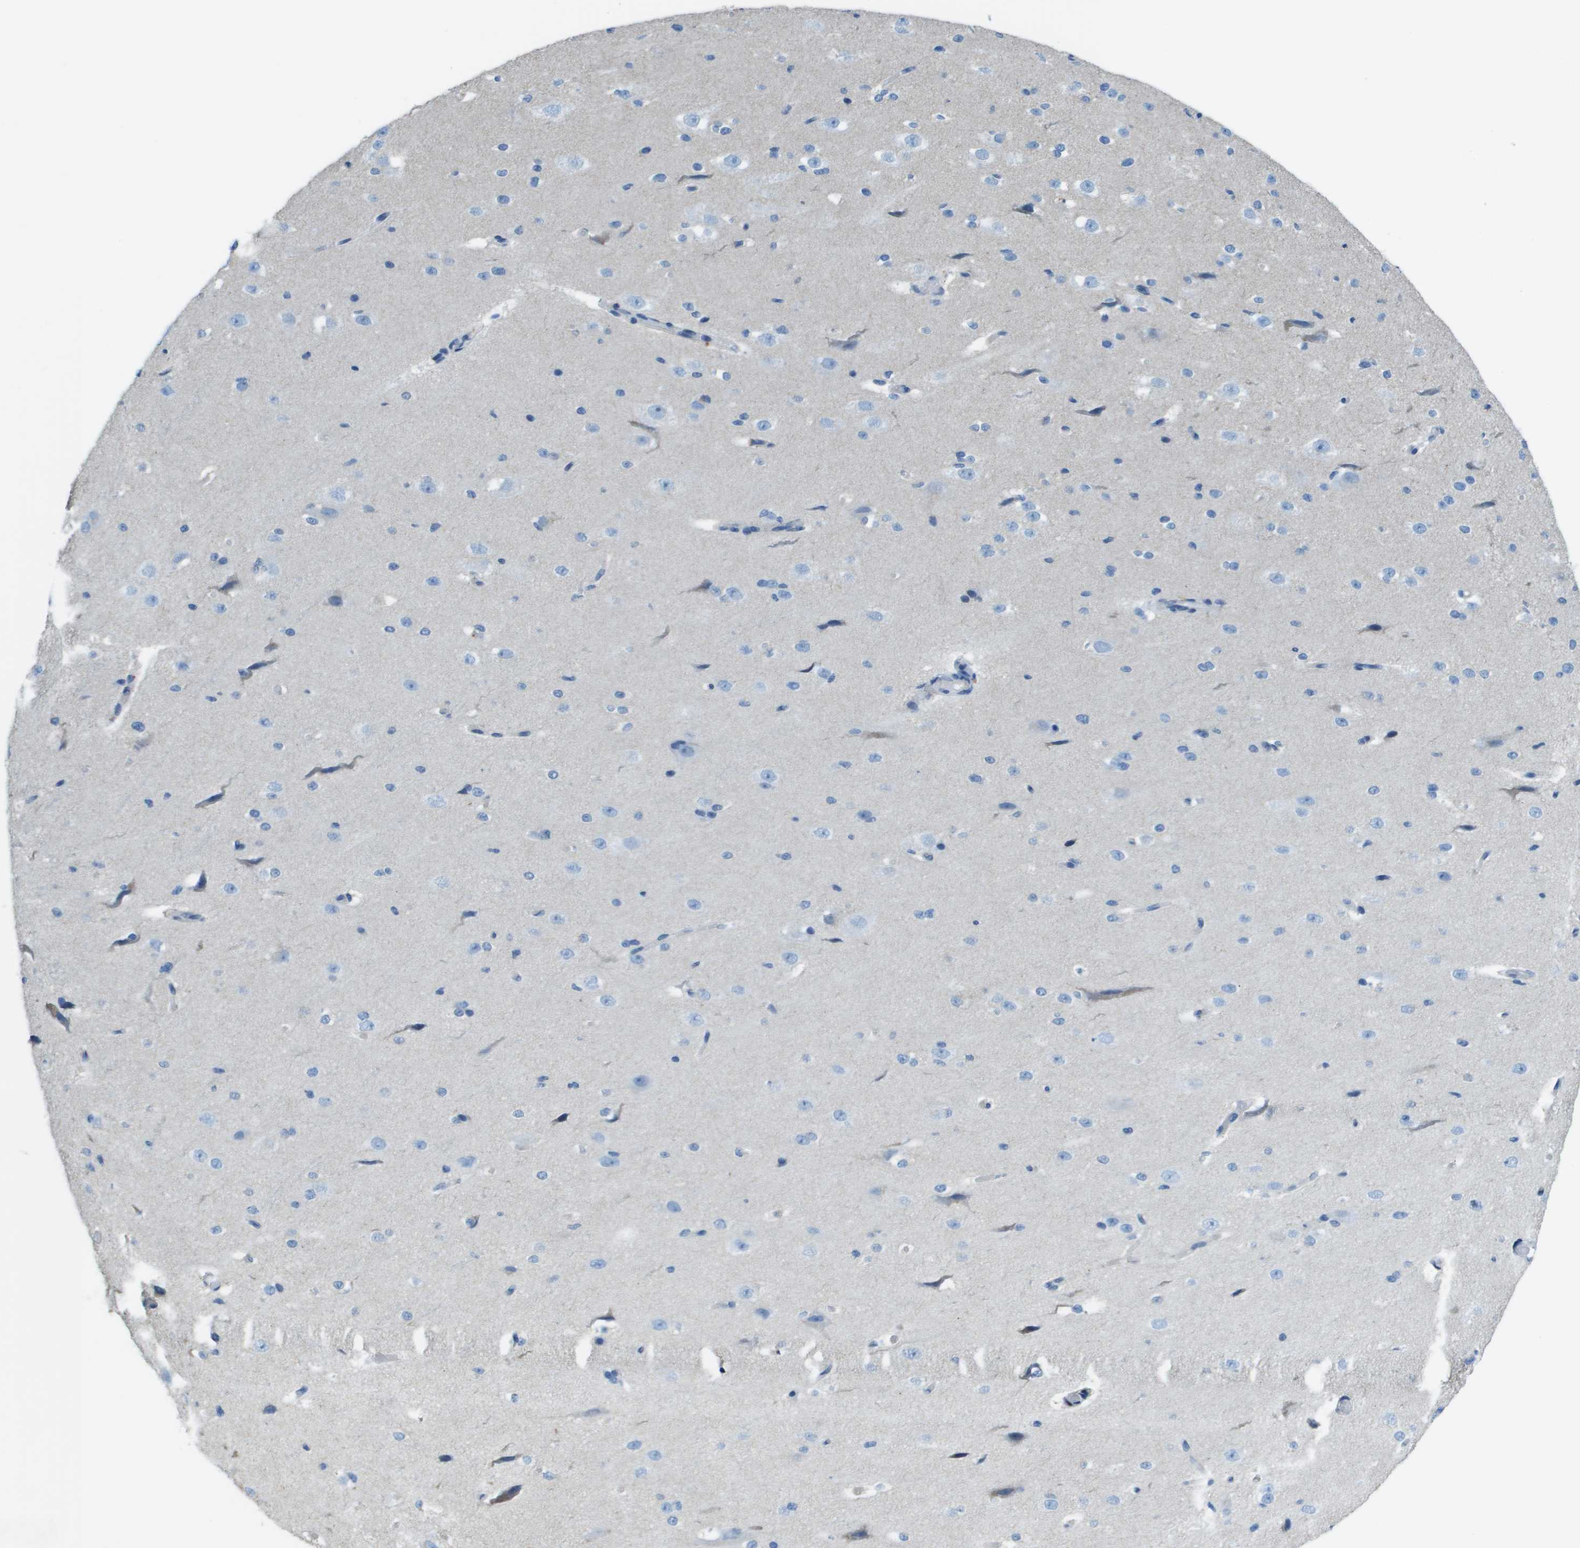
{"staining": {"intensity": "negative", "quantity": "none", "location": "none"}, "tissue": "cerebral cortex", "cell_type": "Endothelial cells", "image_type": "normal", "snomed": [{"axis": "morphology", "description": "Normal tissue, NOS"}, {"axis": "morphology", "description": "Developmental malformation"}, {"axis": "topography", "description": "Cerebral cortex"}], "caption": "Immunohistochemistry (IHC) photomicrograph of normal cerebral cortex: human cerebral cortex stained with DAB (3,3'-diaminobenzidine) displays no significant protein expression in endothelial cells. (DAB immunohistochemistry (IHC) visualized using brightfield microscopy, high magnification).", "gene": "SDC1", "patient": {"sex": "female", "age": 30}}